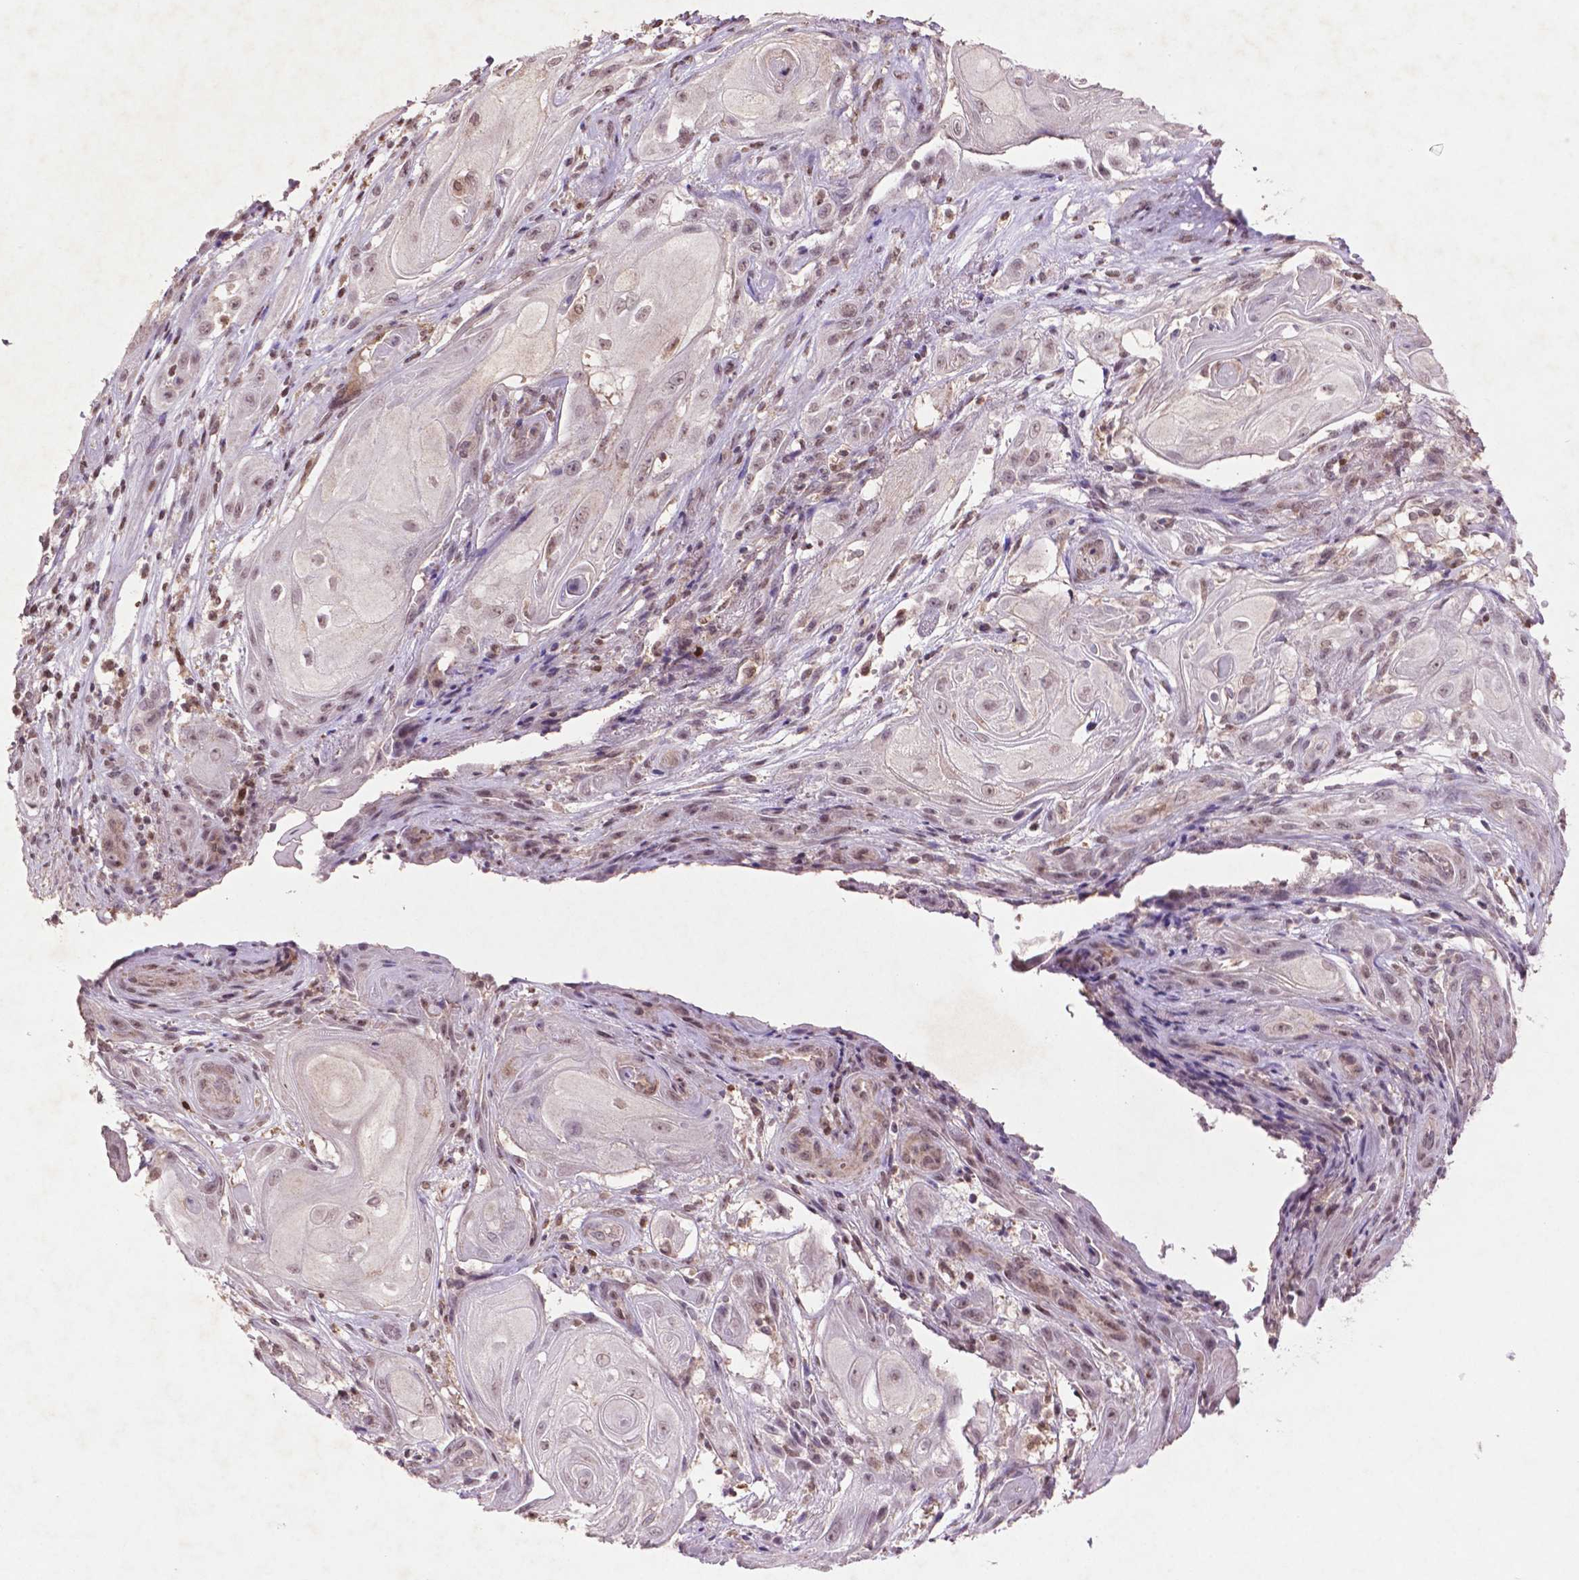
{"staining": {"intensity": "negative", "quantity": "none", "location": "none"}, "tissue": "skin cancer", "cell_type": "Tumor cells", "image_type": "cancer", "snomed": [{"axis": "morphology", "description": "Squamous cell carcinoma, NOS"}, {"axis": "topography", "description": "Skin"}], "caption": "There is no significant staining in tumor cells of skin cancer (squamous cell carcinoma). Brightfield microscopy of immunohistochemistry stained with DAB (brown) and hematoxylin (blue), captured at high magnification.", "gene": "GLRX", "patient": {"sex": "male", "age": 62}}